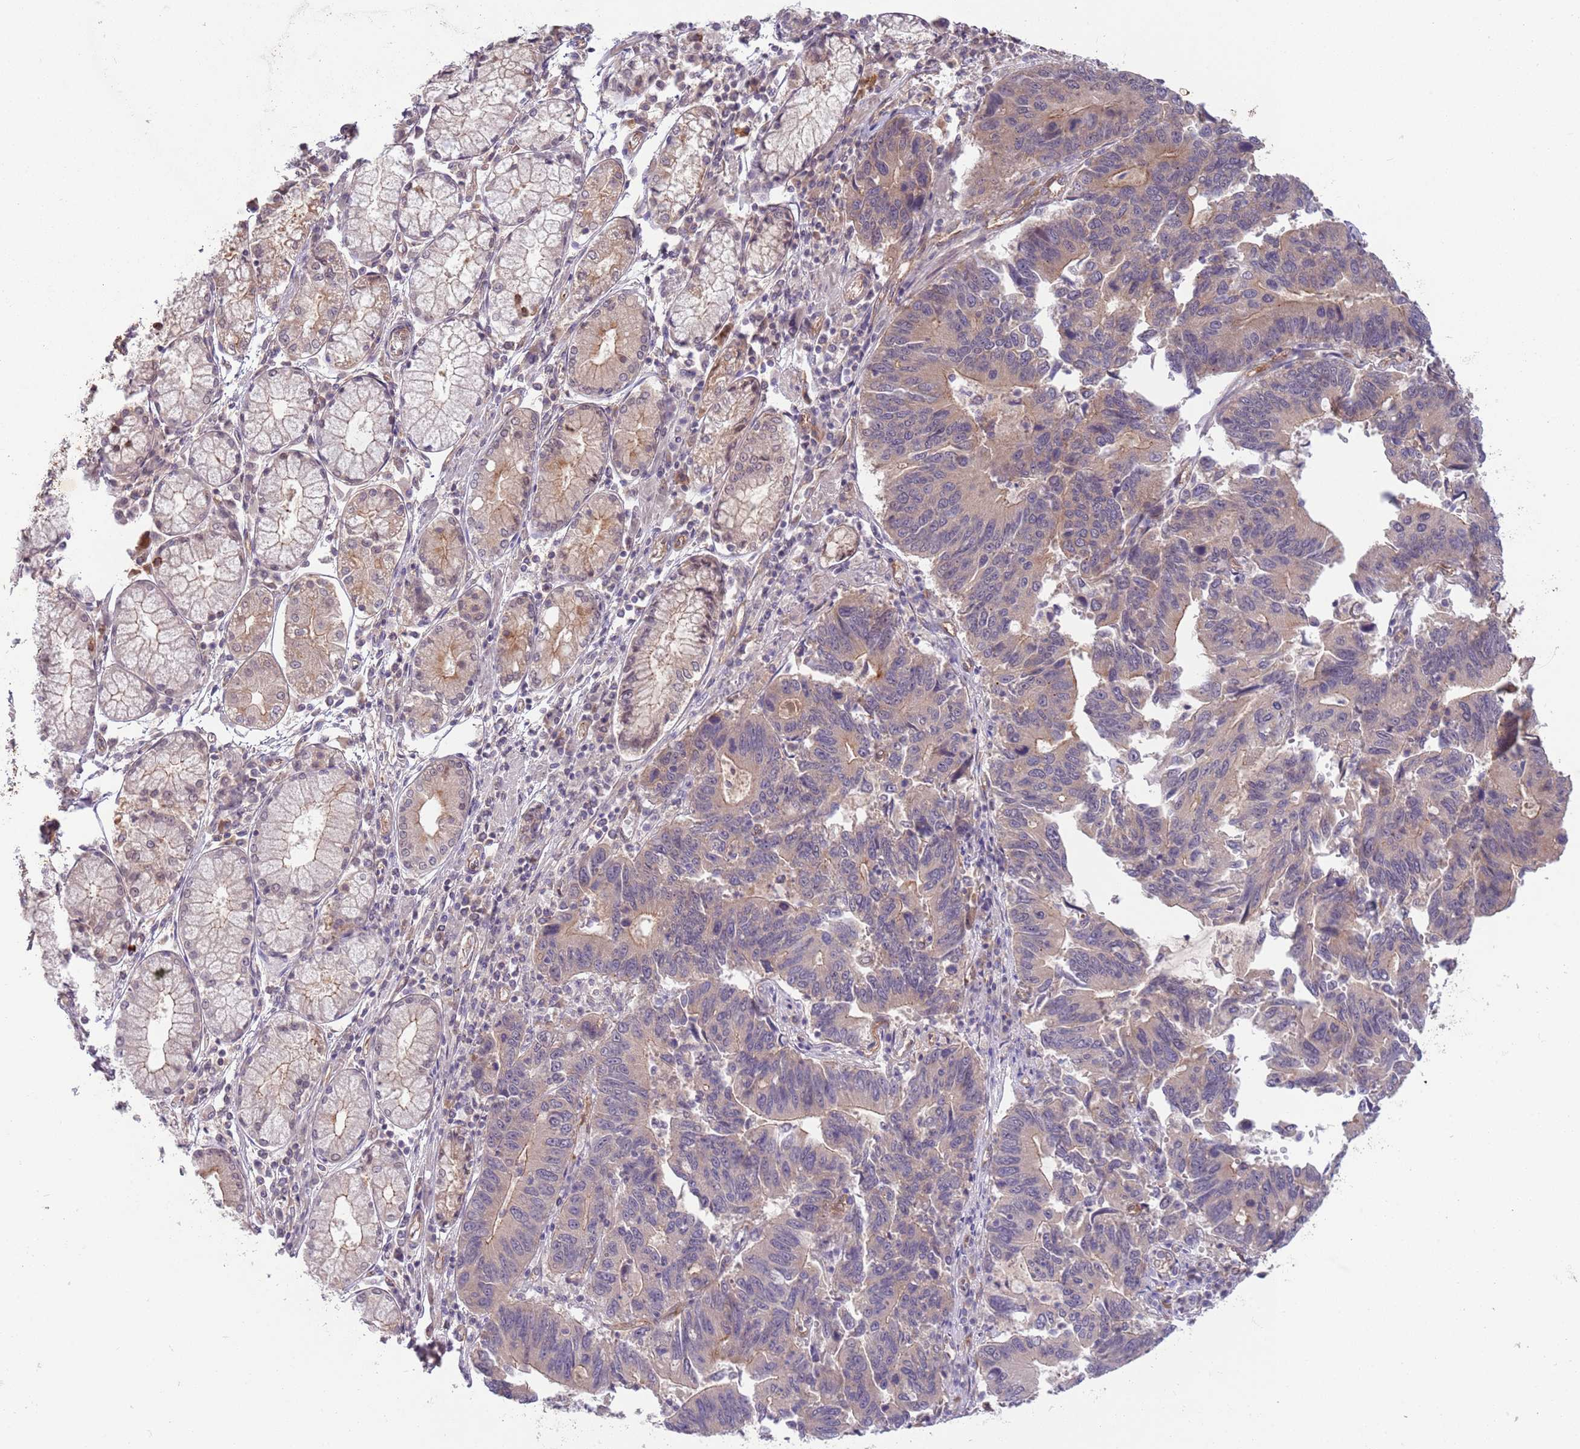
{"staining": {"intensity": "weak", "quantity": "25%-75%", "location": "cytoplasmic/membranous"}, "tissue": "stomach cancer", "cell_type": "Tumor cells", "image_type": "cancer", "snomed": [{"axis": "morphology", "description": "Adenocarcinoma, NOS"}, {"axis": "topography", "description": "Stomach"}], "caption": "The image displays staining of stomach cancer (adenocarcinoma), revealing weak cytoplasmic/membranous protein staining (brown color) within tumor cells.", "gene": "SAV1", "patient": {"sex": "male", "age": 59}}